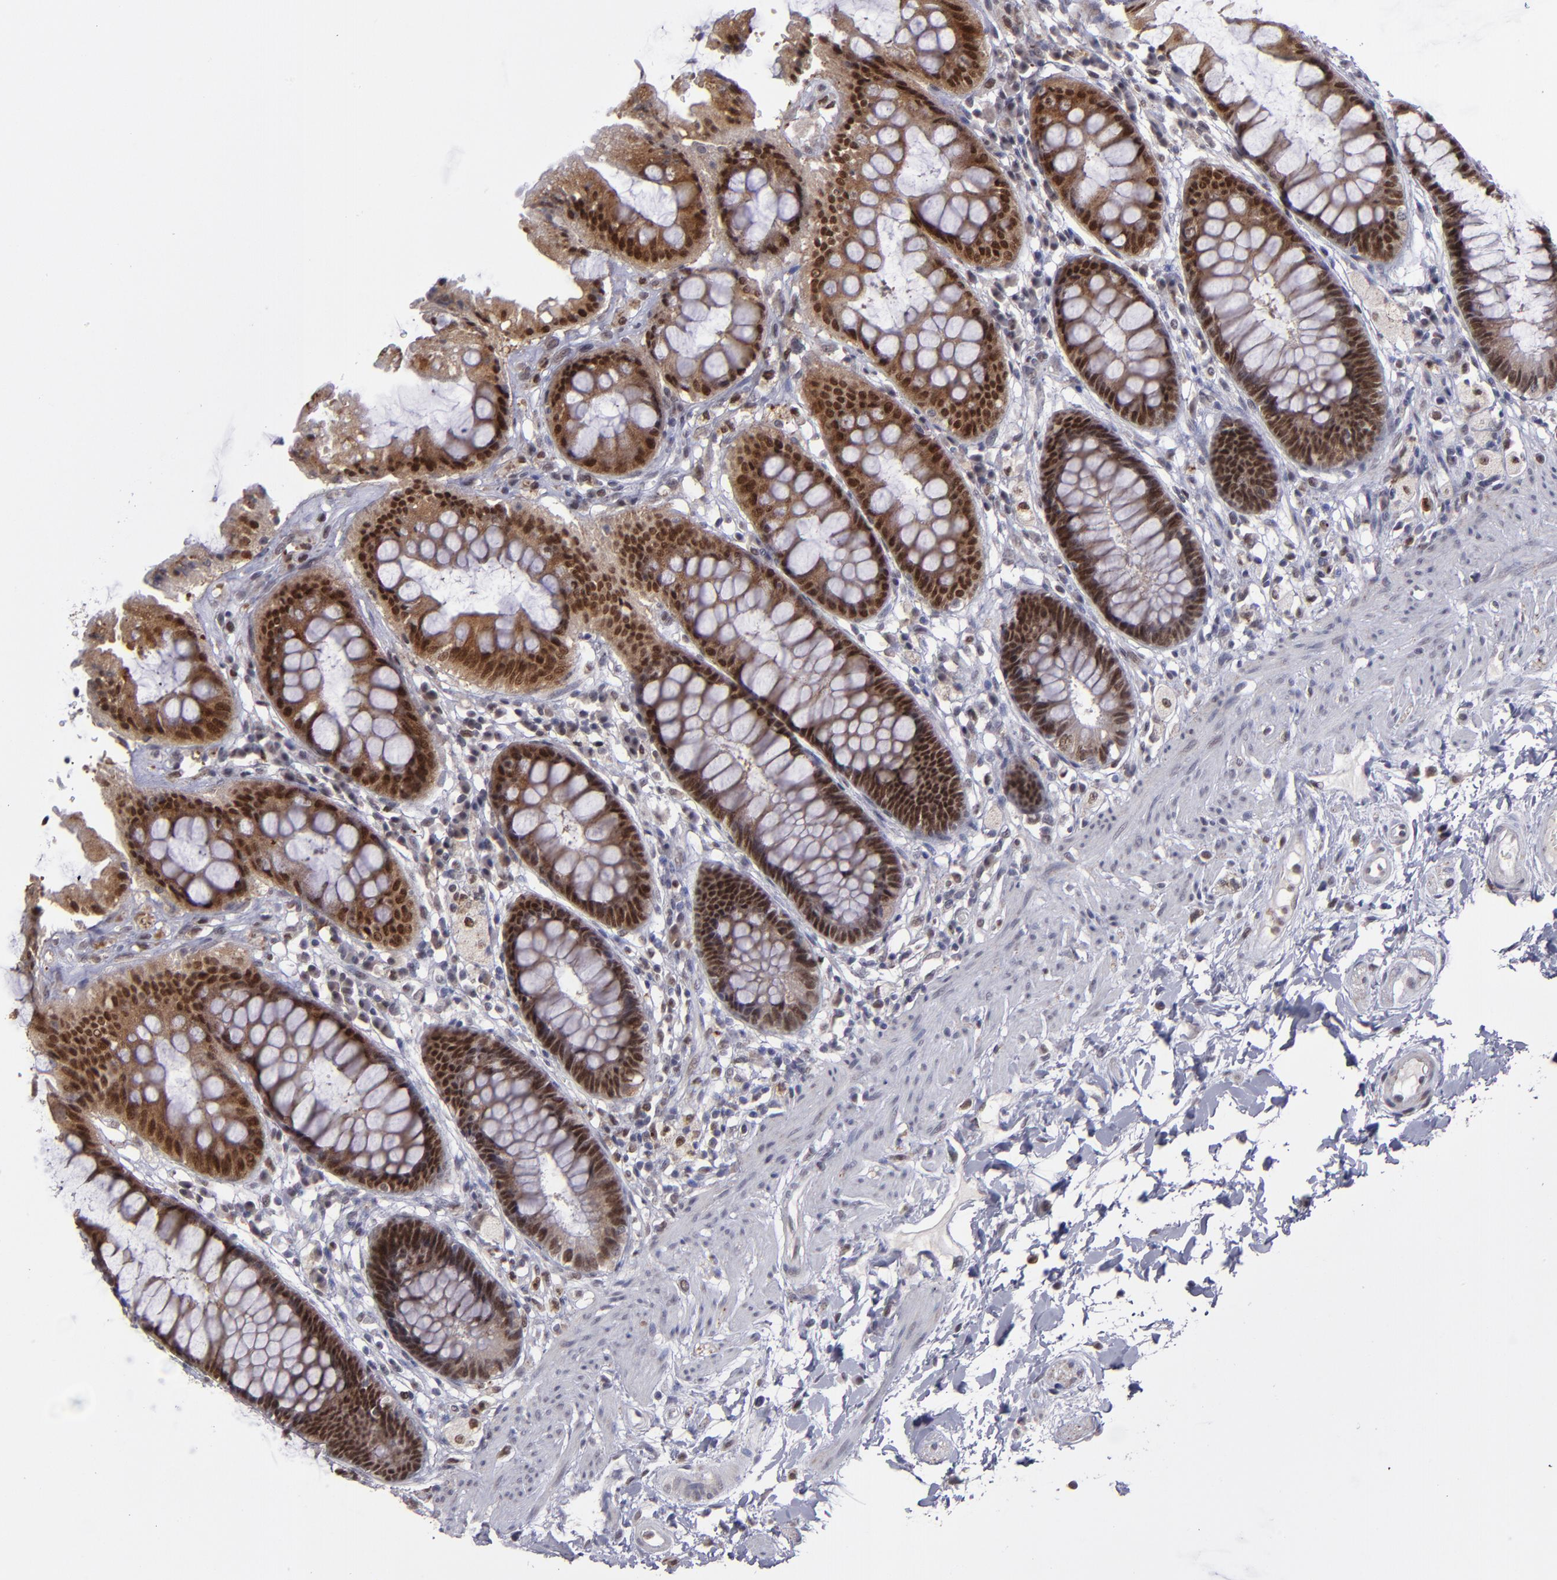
{"staining": {"intensity": "strong", "quantity": ">75%", "location": "cytoplasmic/membranous,nuclear"}, "tissue": "rectum", "cell_type": "Glandular cells", "image_type": "normal", "snomed": [{"axis": "morphology", "description": "Normal tissue, NOS"}, {"axis": "topography", "description": "Rectum"}], "caption": "Immunohistochemistry (IHC) staining of unremarkable rectum, which reveals high levels of strong cytoplasmic/membranous,nuclear expression in about >75% of glandular cells indicating strong cytoplasmic/membranous,nuclear protein positivity. The staining was performed using DAB (3,3'-diaminobenzidine) (brown) for protein detection and nuclei were counterstained in hematoxylin (blue).", "gene": "RREB1", "patient": {"sex": "female", "age": 46}}